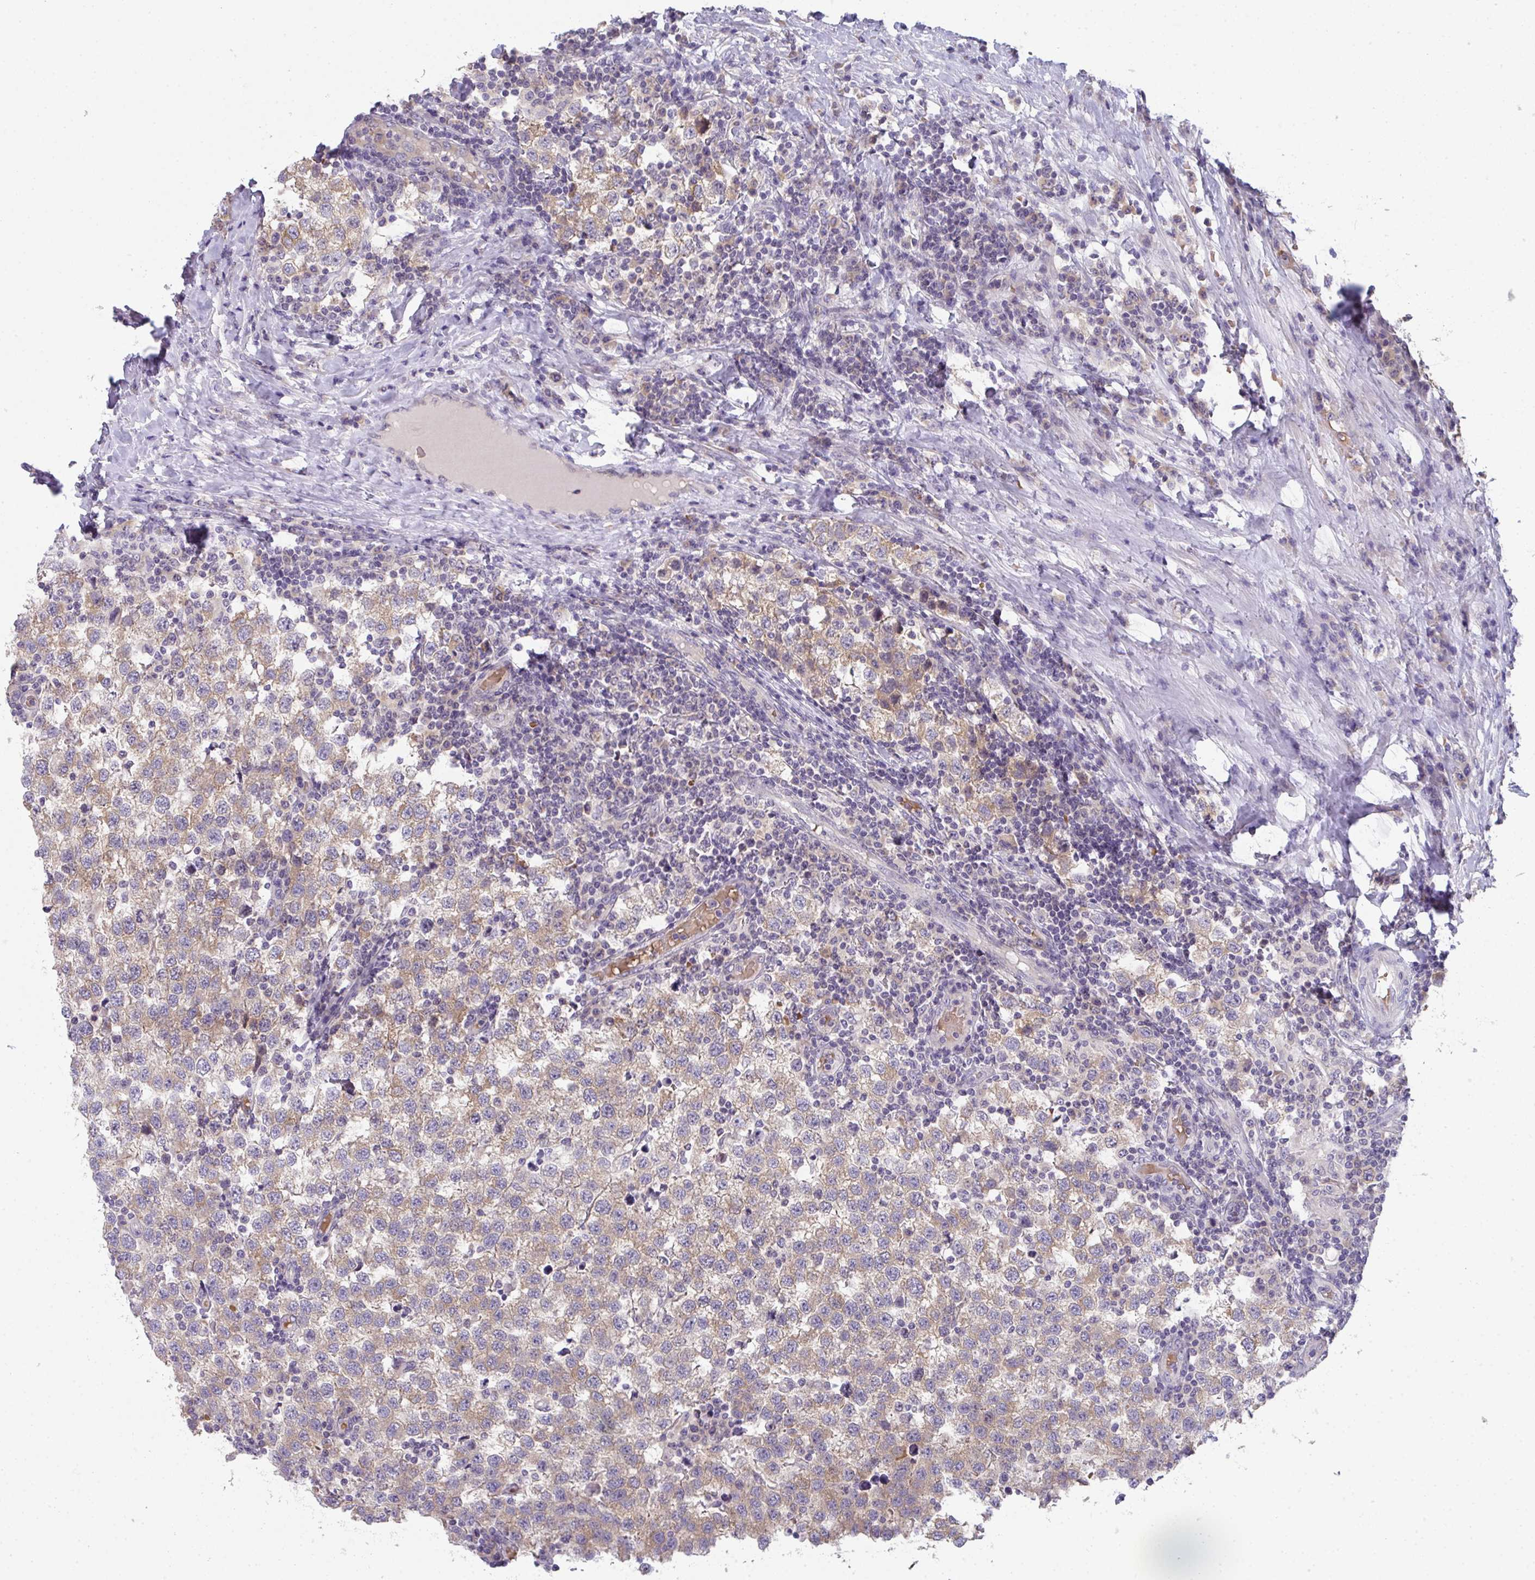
{"staining": {"intensity": "moderate", "quantity": ">75%", "location": "cytoplasmic/membranous"}, "tissue": "testis cancer", "cell_type": "Tumor cells", "image_type": "cancer", "snomed": [{"axis": "morphology", "description": "Seminoma, NOS"}, {"axis": "topography", "description": "Testis"}], "caption": "The histopathology image demonstrates immunohistochemical staining of testis cancer (seminoma). There is moderate cytoplasmic/membranous positivity is identified in about >75% of tumor cells.", "gene": "RIOK1", "patient": {"sex": "male", "age": 34}}